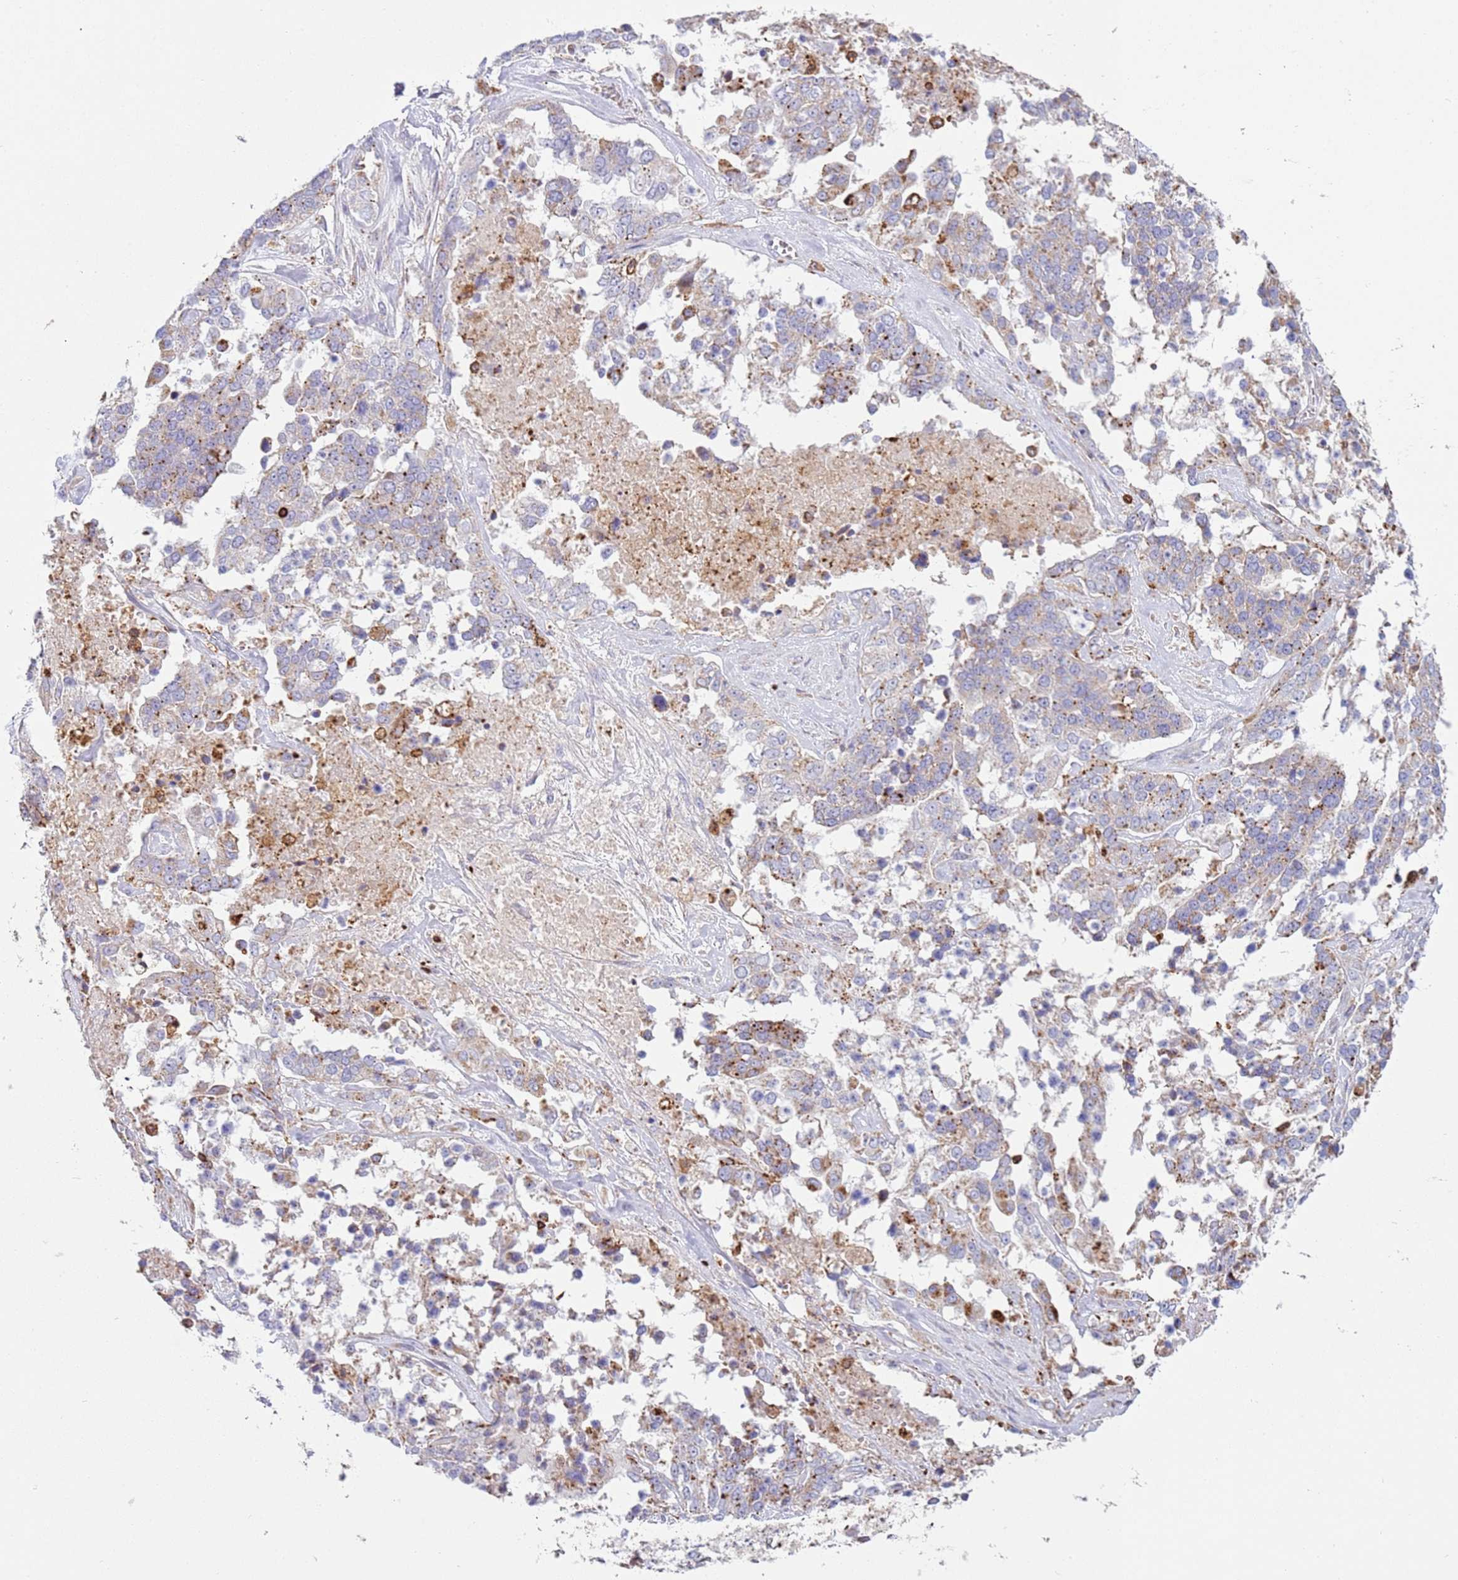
{"staining": {"intensity": "strong", "quantity": "<25%", "location": "cytoplasmic/membranous"}, "tissue": "ovarian cancer", "cell_type": "Tumor cells", "image_type": "cancer", "snomed": [{"axis": "morphology", "description": "Cystadenocarcinoma, serous, NOS"}, {"axis": "topography", "description": "Ovary"}], "caption": "An immunohistochemistry photomicrograph of neoplastic tissue is shown. Protein staining in brown labels strong cytoplasmic/membranous positivity in serous cystadenocarcinoma (ovarian) within tumor cells.", "gene": "TTPAL", "patient": {"sex": "female", "age": 44}}